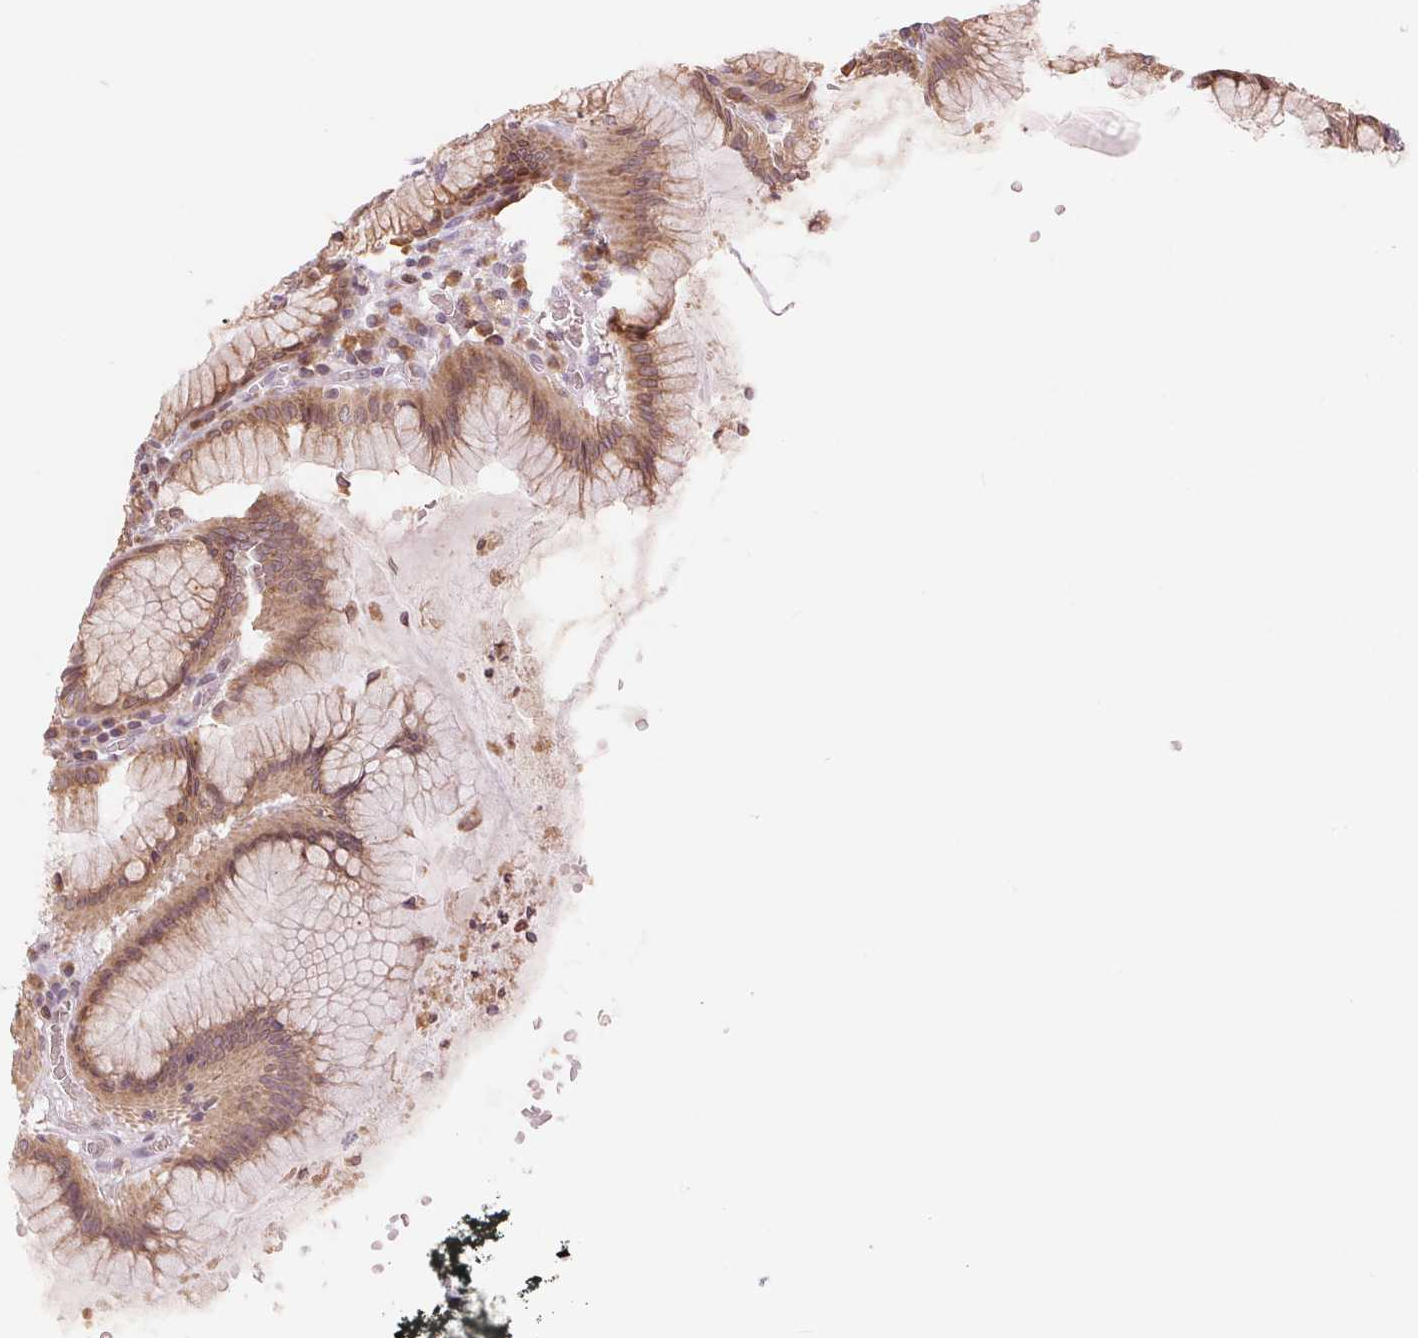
{"staining": {"intensity": "moderate", "quantity": ">75%", "location": "cytoplasmic/membranous"}, "tissue": "stomach", "cell_type": "Glandular cells", "image_type": "normal", "snomed": [{"axis": "morphology", "description": "Normal tissue, NOS"}, {"axis": "topography", "description": "Stomach"}], "caption": "A histopathology image showing moderate cytoplasmic/membranous expression in approximately >75% of glandular cells in normal stomach, as visualized by brown immunohistochemical staining.", "gene": "TECR", "patient": {"sex": "male", "age": 55}}